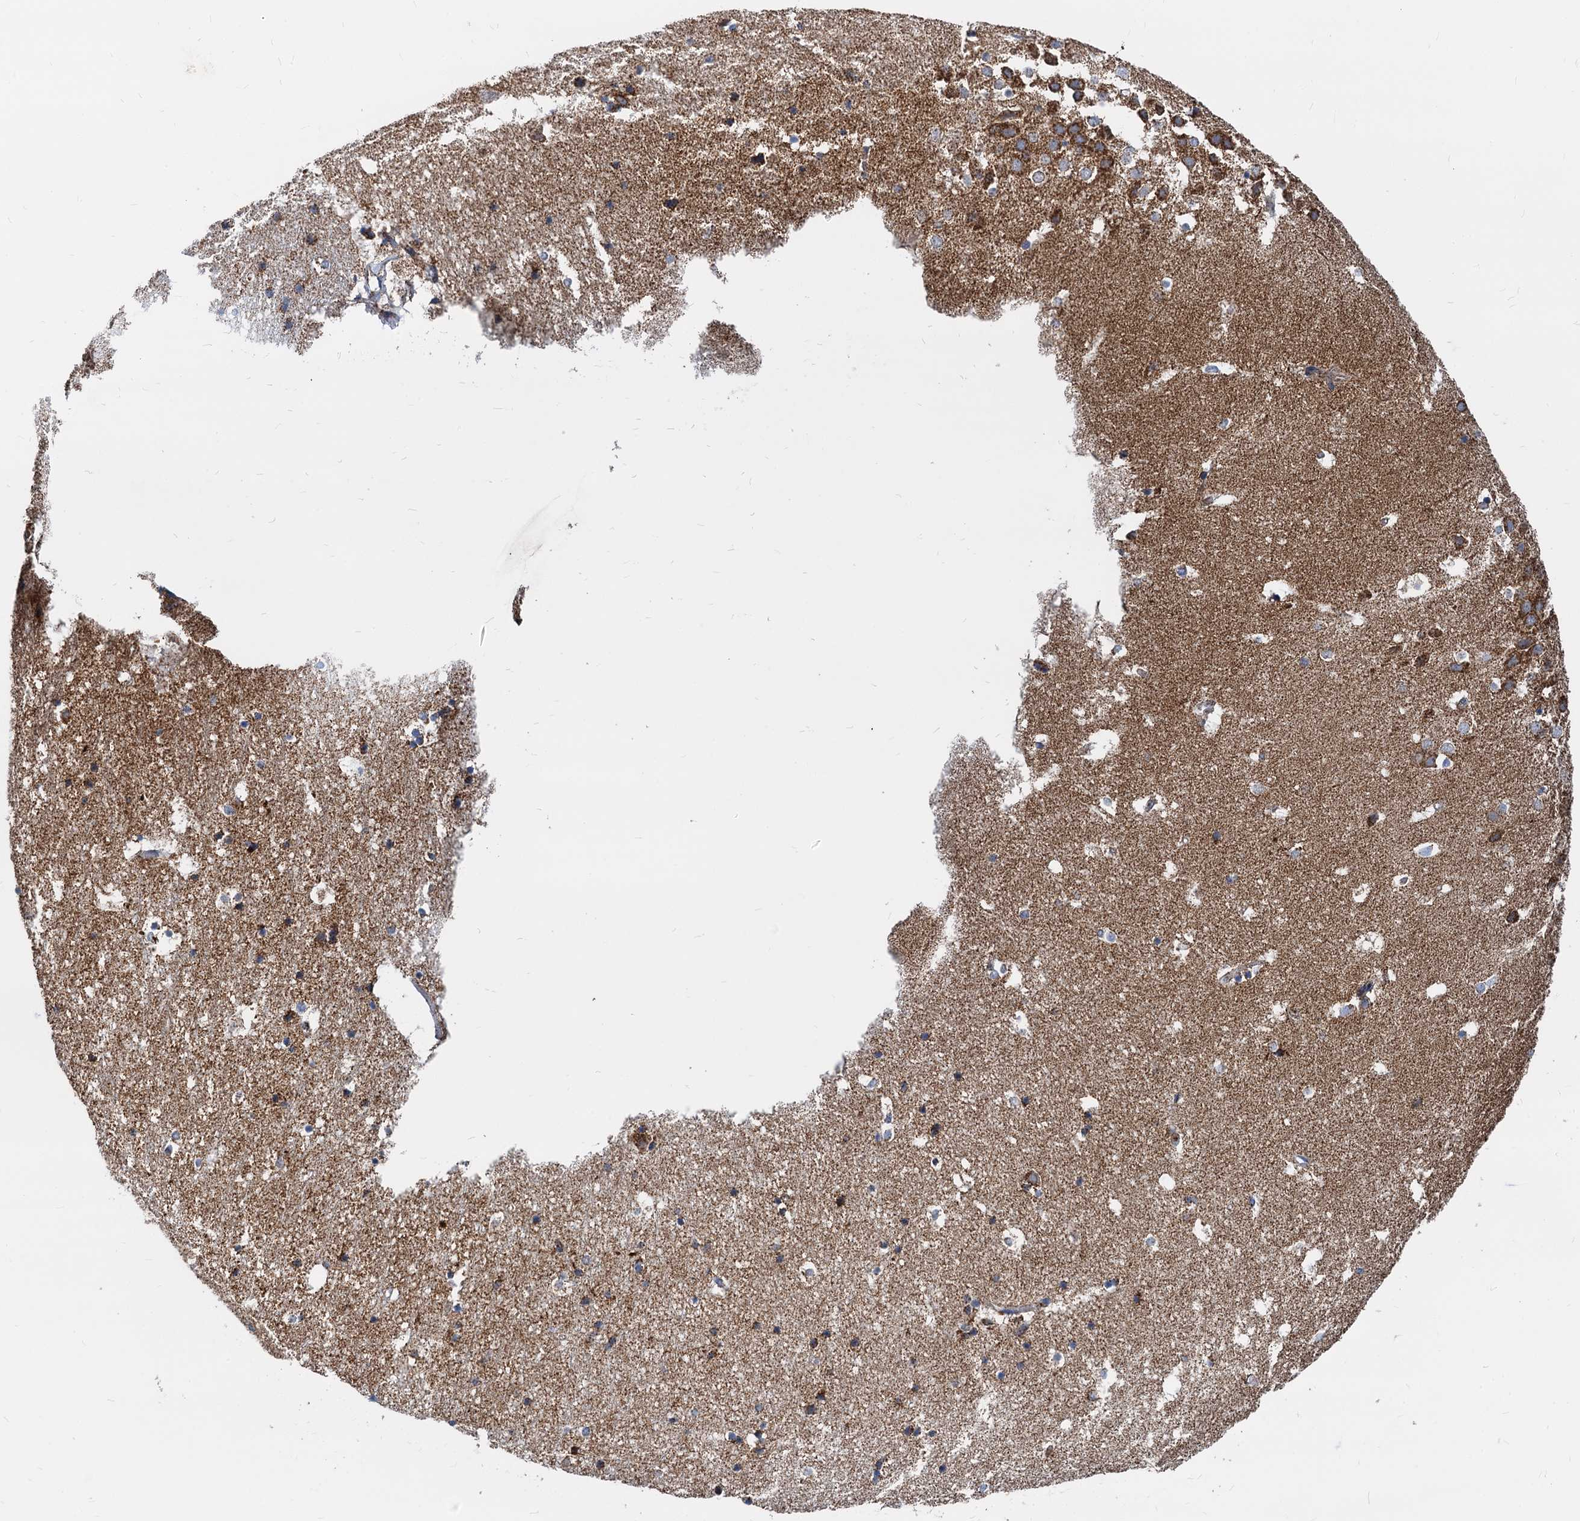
{"staining": {"intensity": "moderate", "quantity": "<25%", "location": "cytoplasmic/membranous"}, "tissue": "hippocampus", "cell_type": "Glial cells", "image_type": "normal", "snomed": [{"axis": "morphology", "description": "Normal tissue, NOS"}, {"axis": "topography", "description": "Hippocampus"}], "caption": "Glial cells reveal low levels of moderate cytoplasmic/membranous staining in approximately <25% of cells in unremarkable hippocampus.", "gene": "TIMM10", "patient": {"sex": "female", "age": 52}}